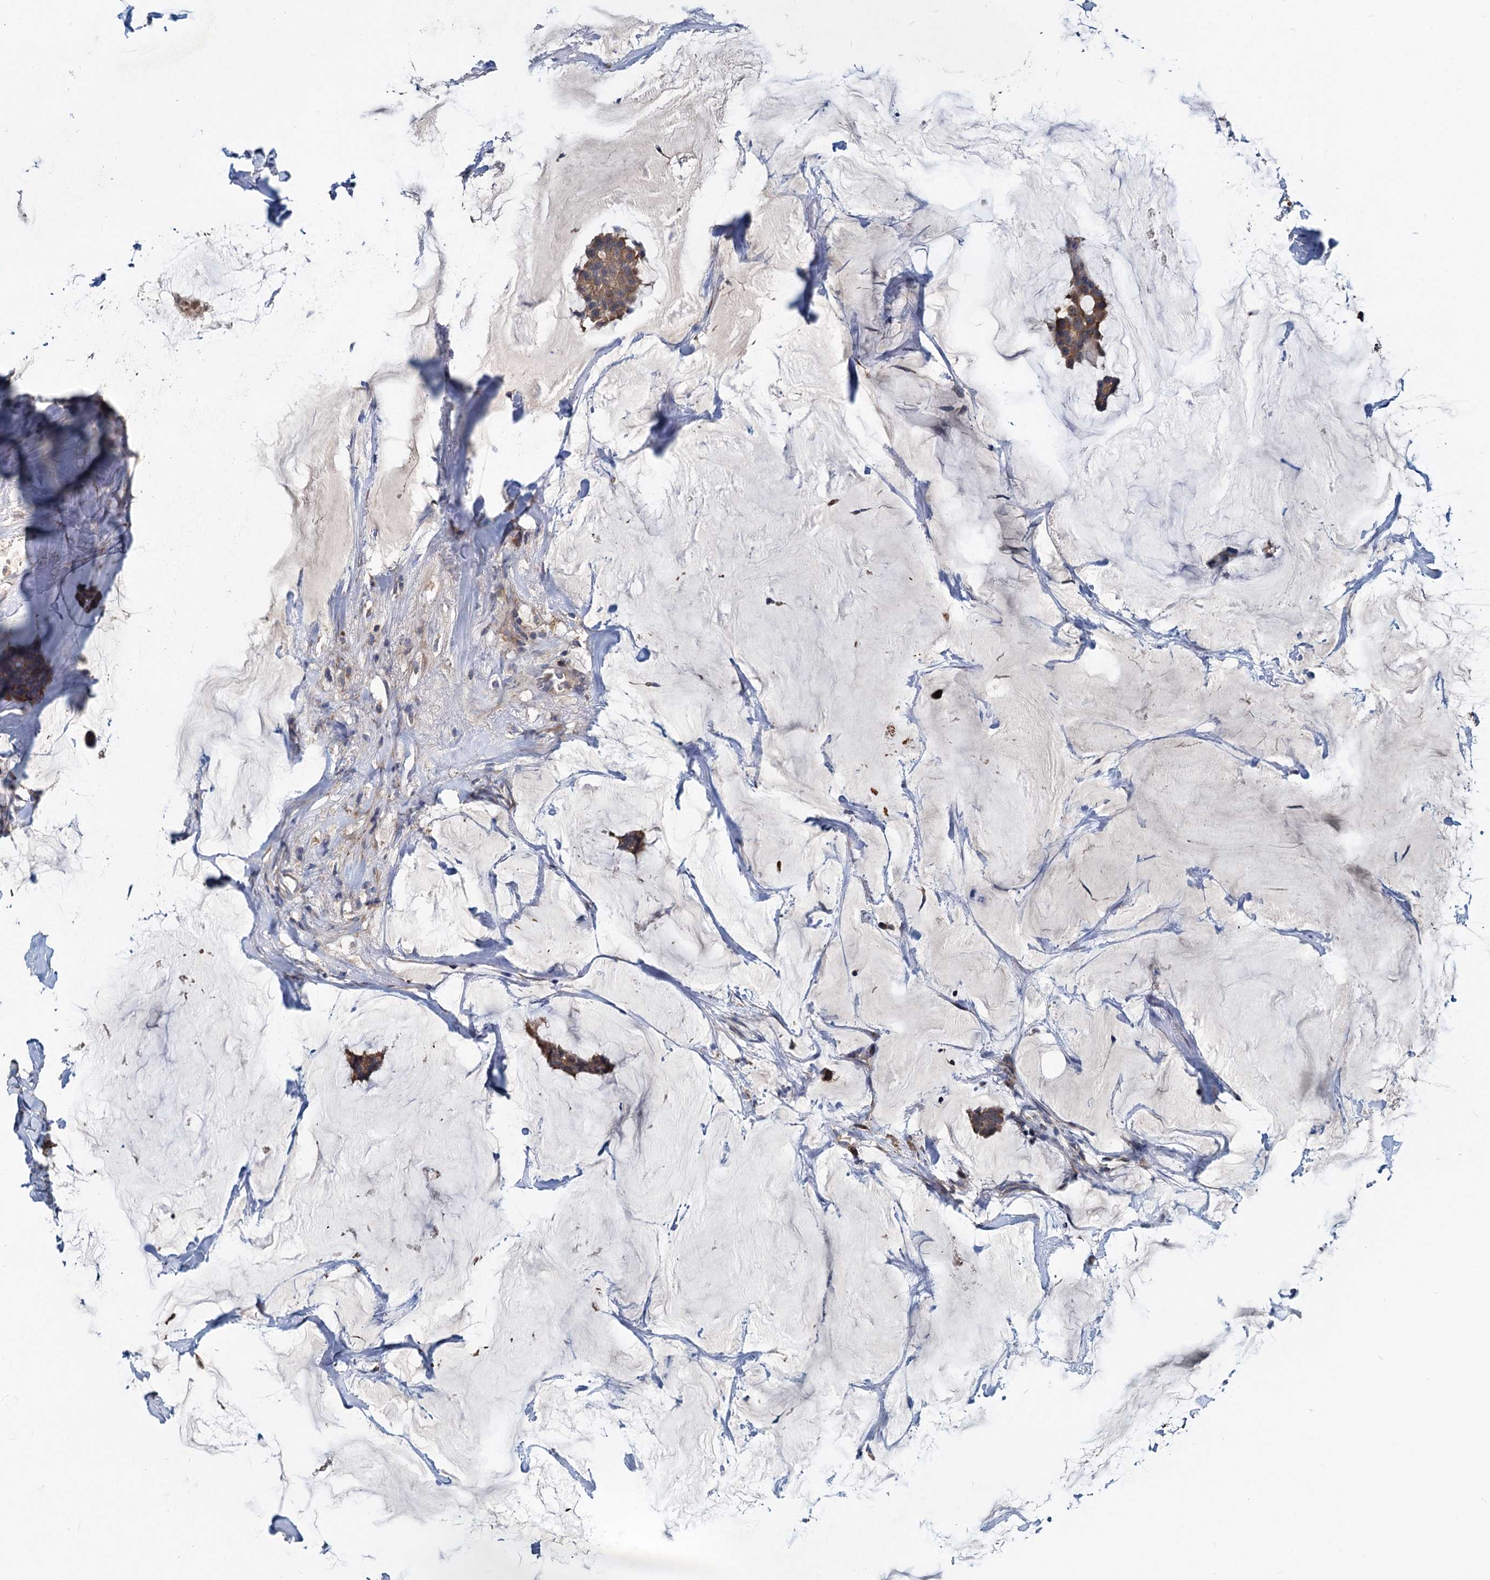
{"staining": {"intensity": "moderate", "quantity": ">75%", "location": "cytoplasmic/membranous"}, "tissue": "breast cancer", "cell_type": "Tumor cells", "image_type": "cancer", "snomed": [{"axis": "morphology", "description": "Duct carcinoma"}, {"axis": "topography", "description": "Breast"}], "caption": "A photomicrograph showing moderate cytoplasmic/membranous staining in about >75% of tumor cells in invasive ductal carcinoma (breast), as visualized by brown immunohistochemical staining.", "gene": "OTUB1", "patient": {"sex": "female", "age": 93}}